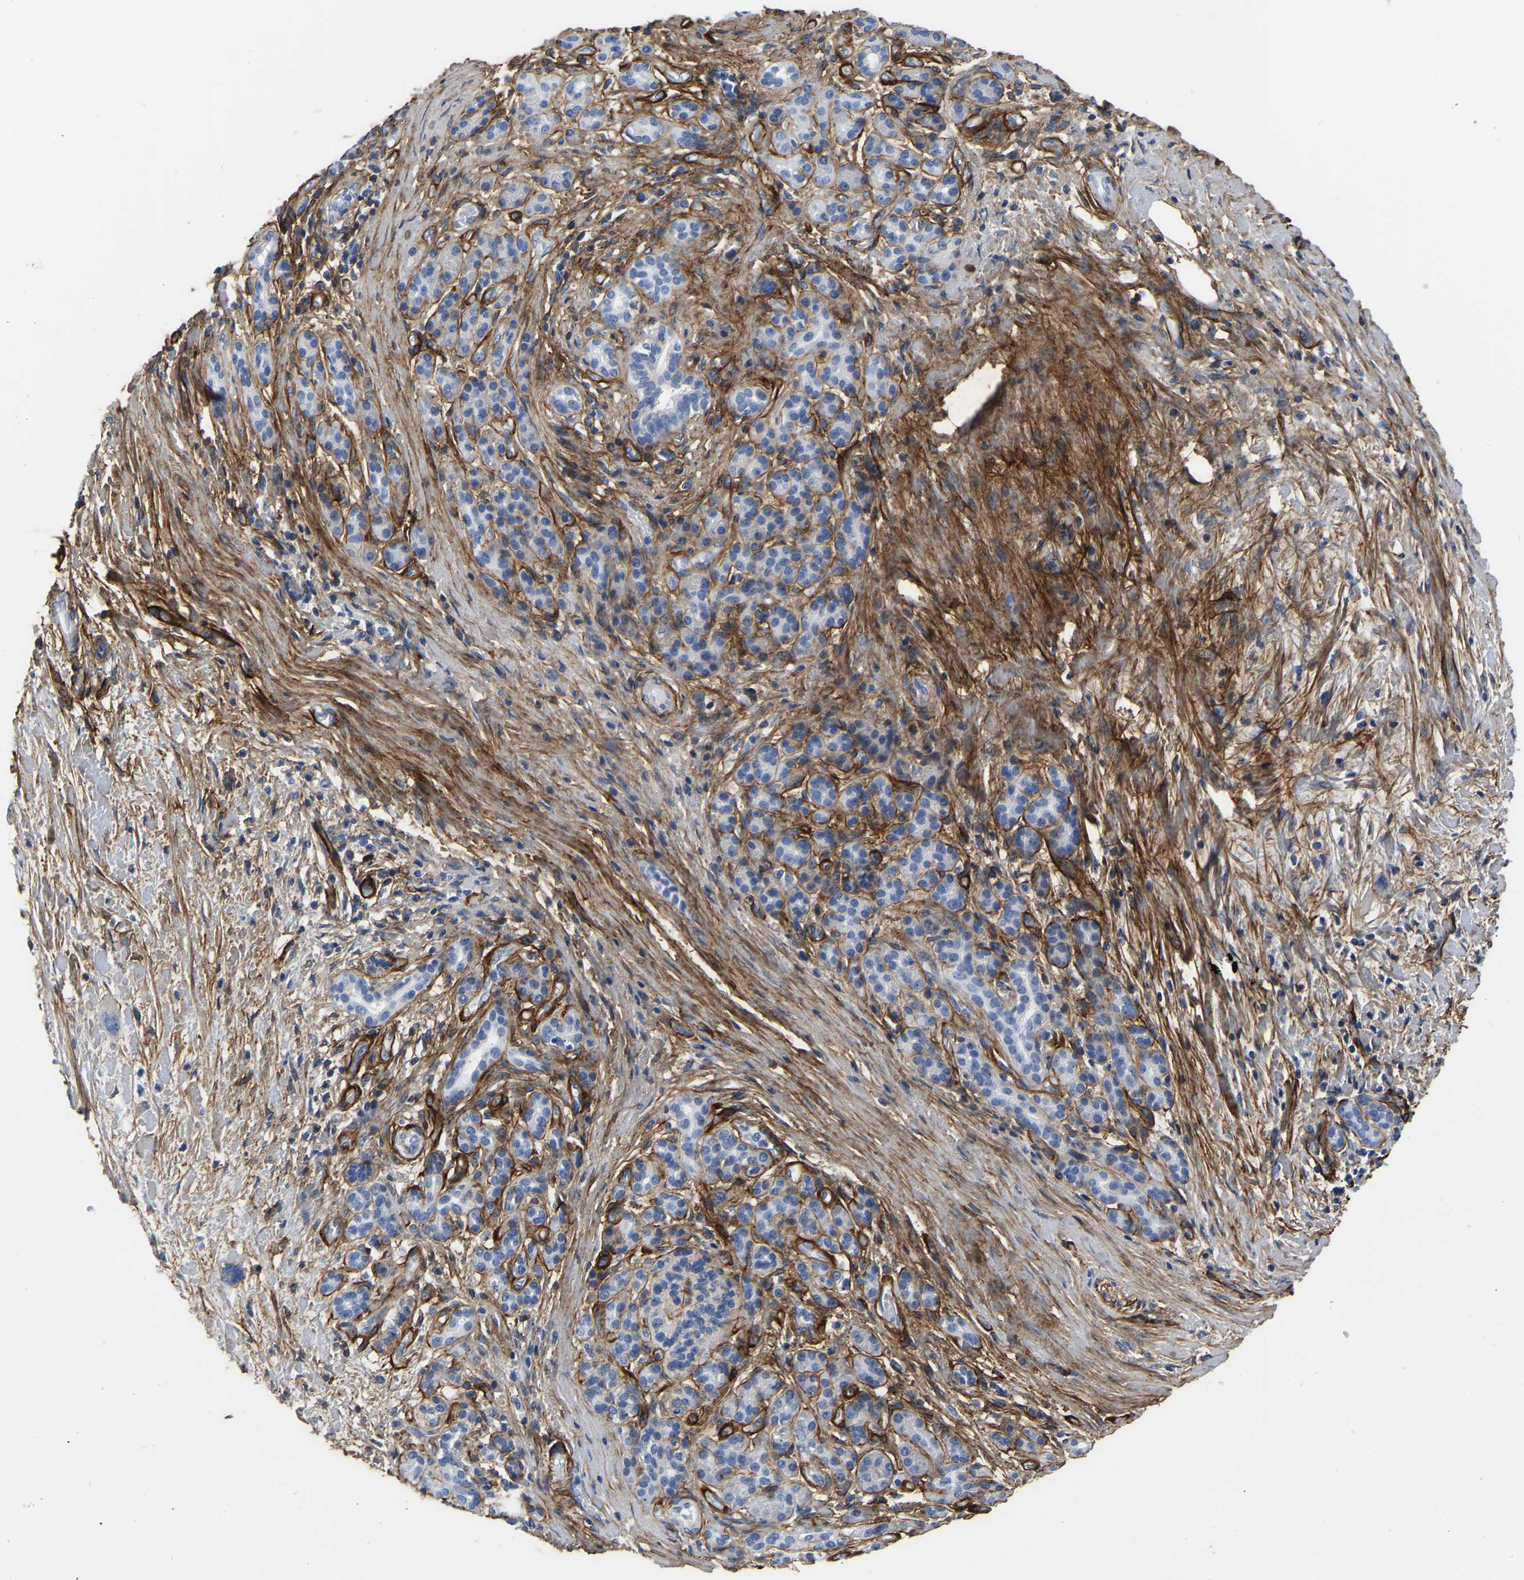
{"staining": {"intensity": "negative", "quantity": "none", "location": "none"}, "tissue": "pancreatic cancer", "cell_type": "Tumor cells", "image_type": "cancer", "snomed": [{"axis": "morphology", "description": "Adenocarcinoma, NOS"}, {"axis": "topography", "description": "Pancreas"}], "caption": "An immunohistochemistry micrograph of adenocarcinoma (pancreatic) is shown. There is no staining in tumor cells of adenocarcinoma (pancreatic).", "gene": "COL6A1", "patient": {"sex": "female", "age": 70}}